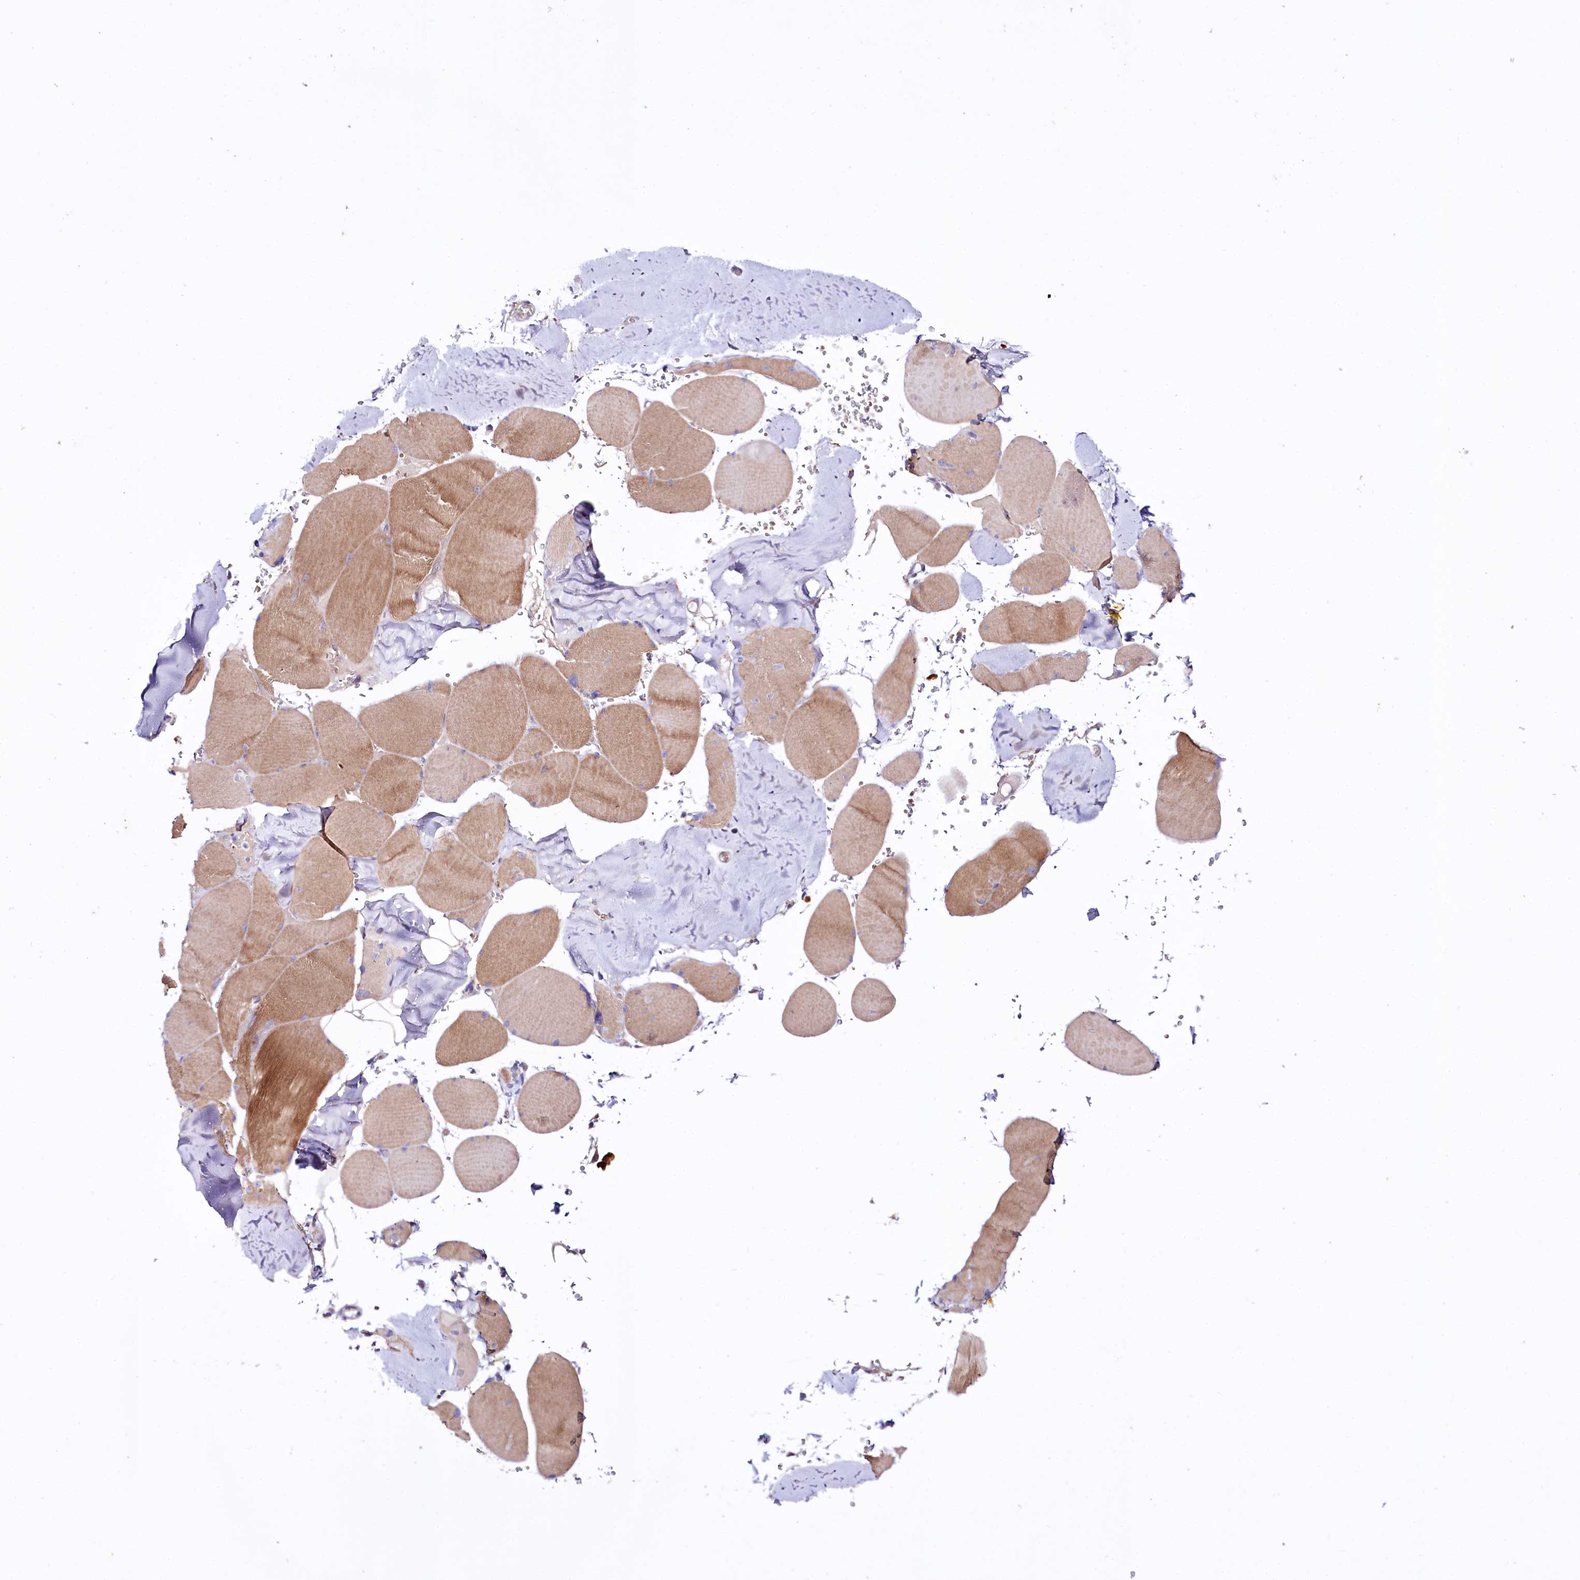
{"staining": {"intensity": "moderate", "quantity": ">75%", "location": "cytoplasmic/membranous"}, "tissue": "skeletal muscle", "cell_type": "Myocytes", "image_type": "normal", "snomed": [{"axis": "morphology", "description": "Normal tissue, NOS"}, {"axis": "topography", "description": "Skeletal muscle"}, {"axis": "topography", "description": "Head-Neck"}], "caption": "Human skeletal muscle stained with a brown dye shows moderate cytoplasmic/membranous positive staining in about >75% of myocytes.", "gene": "ZNF45", "patient": {"sex": "male", "age": 66}}